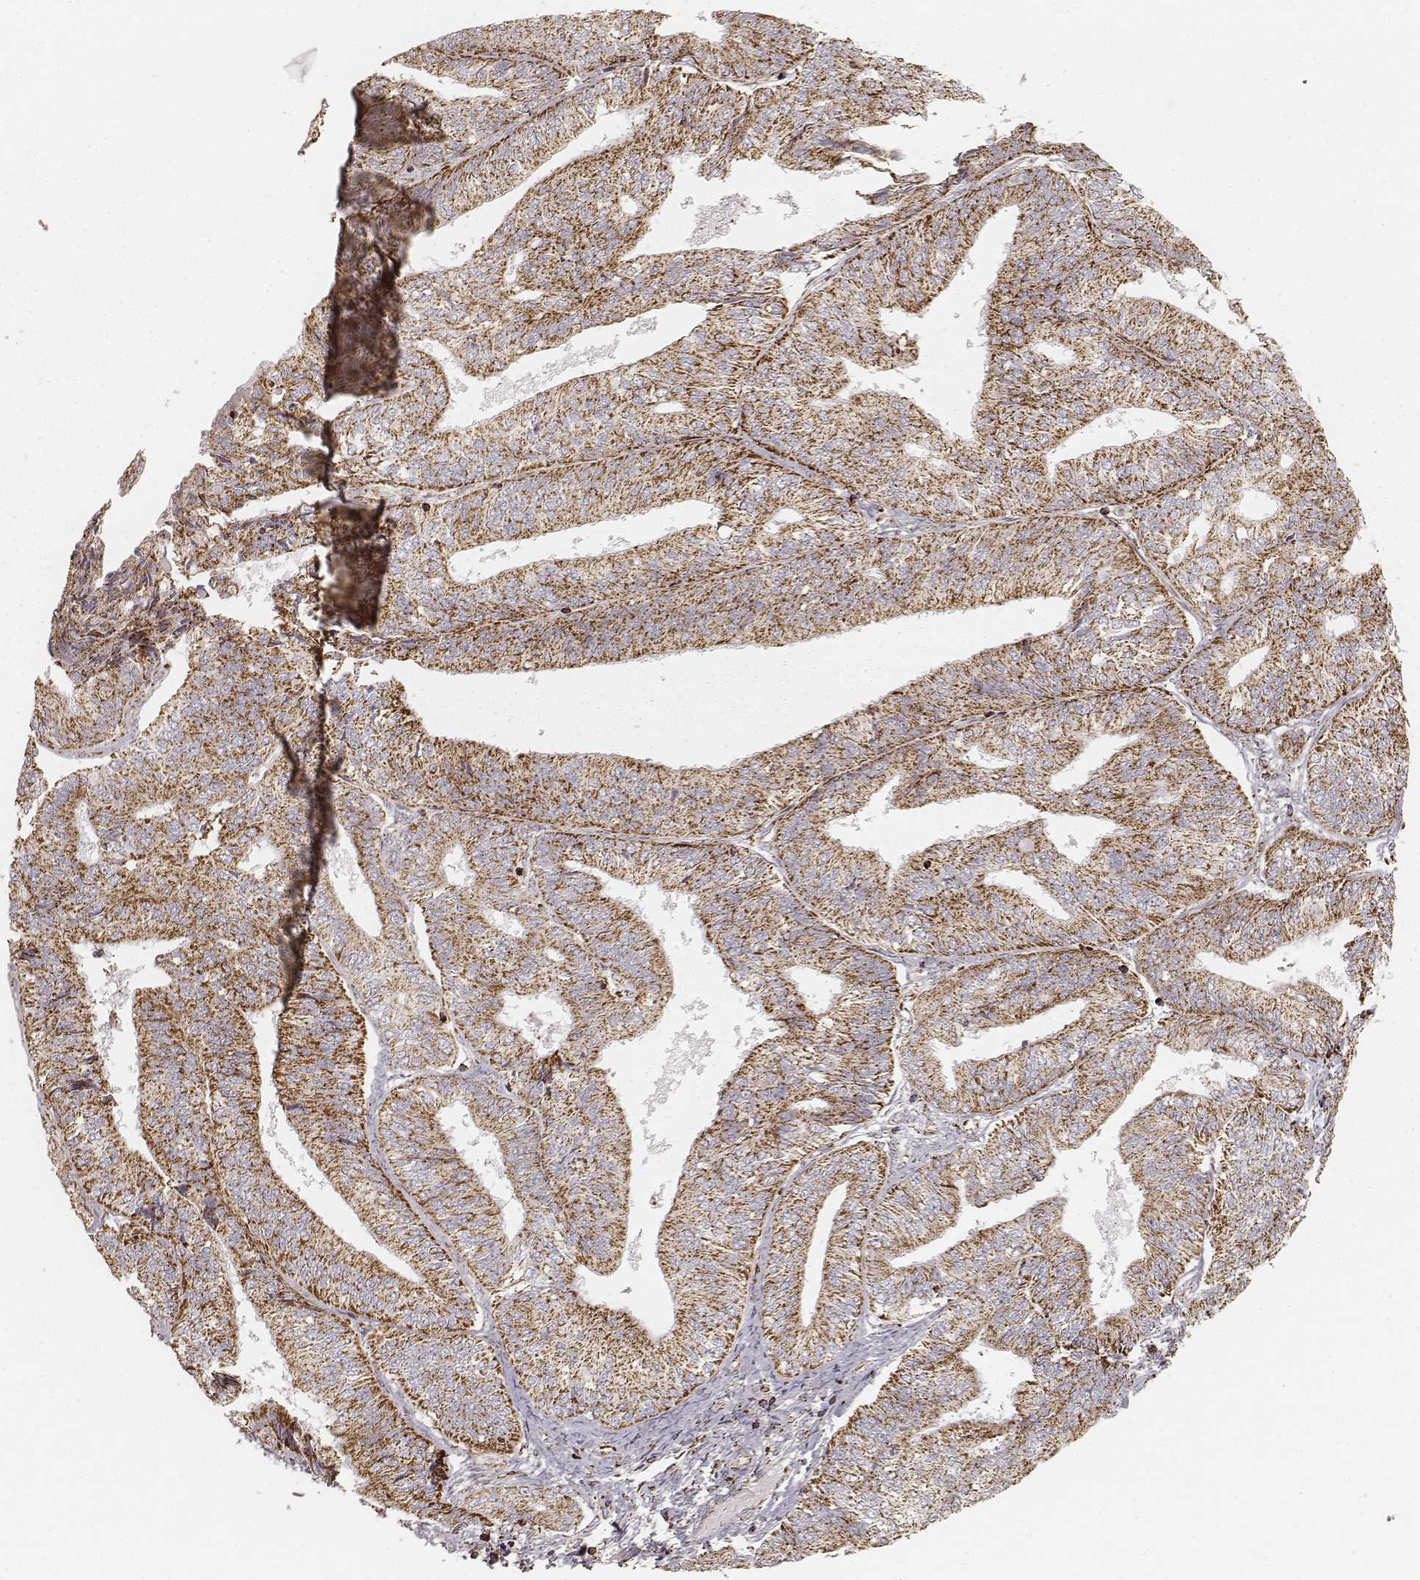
{"staining": {"intensity": "strong", "quantity": ">75%", "location": "cytoplasmic/membranous"}, "tissue": "endometrial cancer", "cell_type": "Tumor cells", "image_type": "cancer", "snomed": [{"axis": "morphology", "description": "Adenocarcinoma, NOS"}, {"axis": "topography", "description": "Endometrium"}], "caption": "Protein expression analysis of human endometrial adenocarcinoma reveals strong cytoplasmic/membranous positivity in about >75% of tumor cells.", "gene": "CS", "patient": {"sex": "female", "age": 58}}